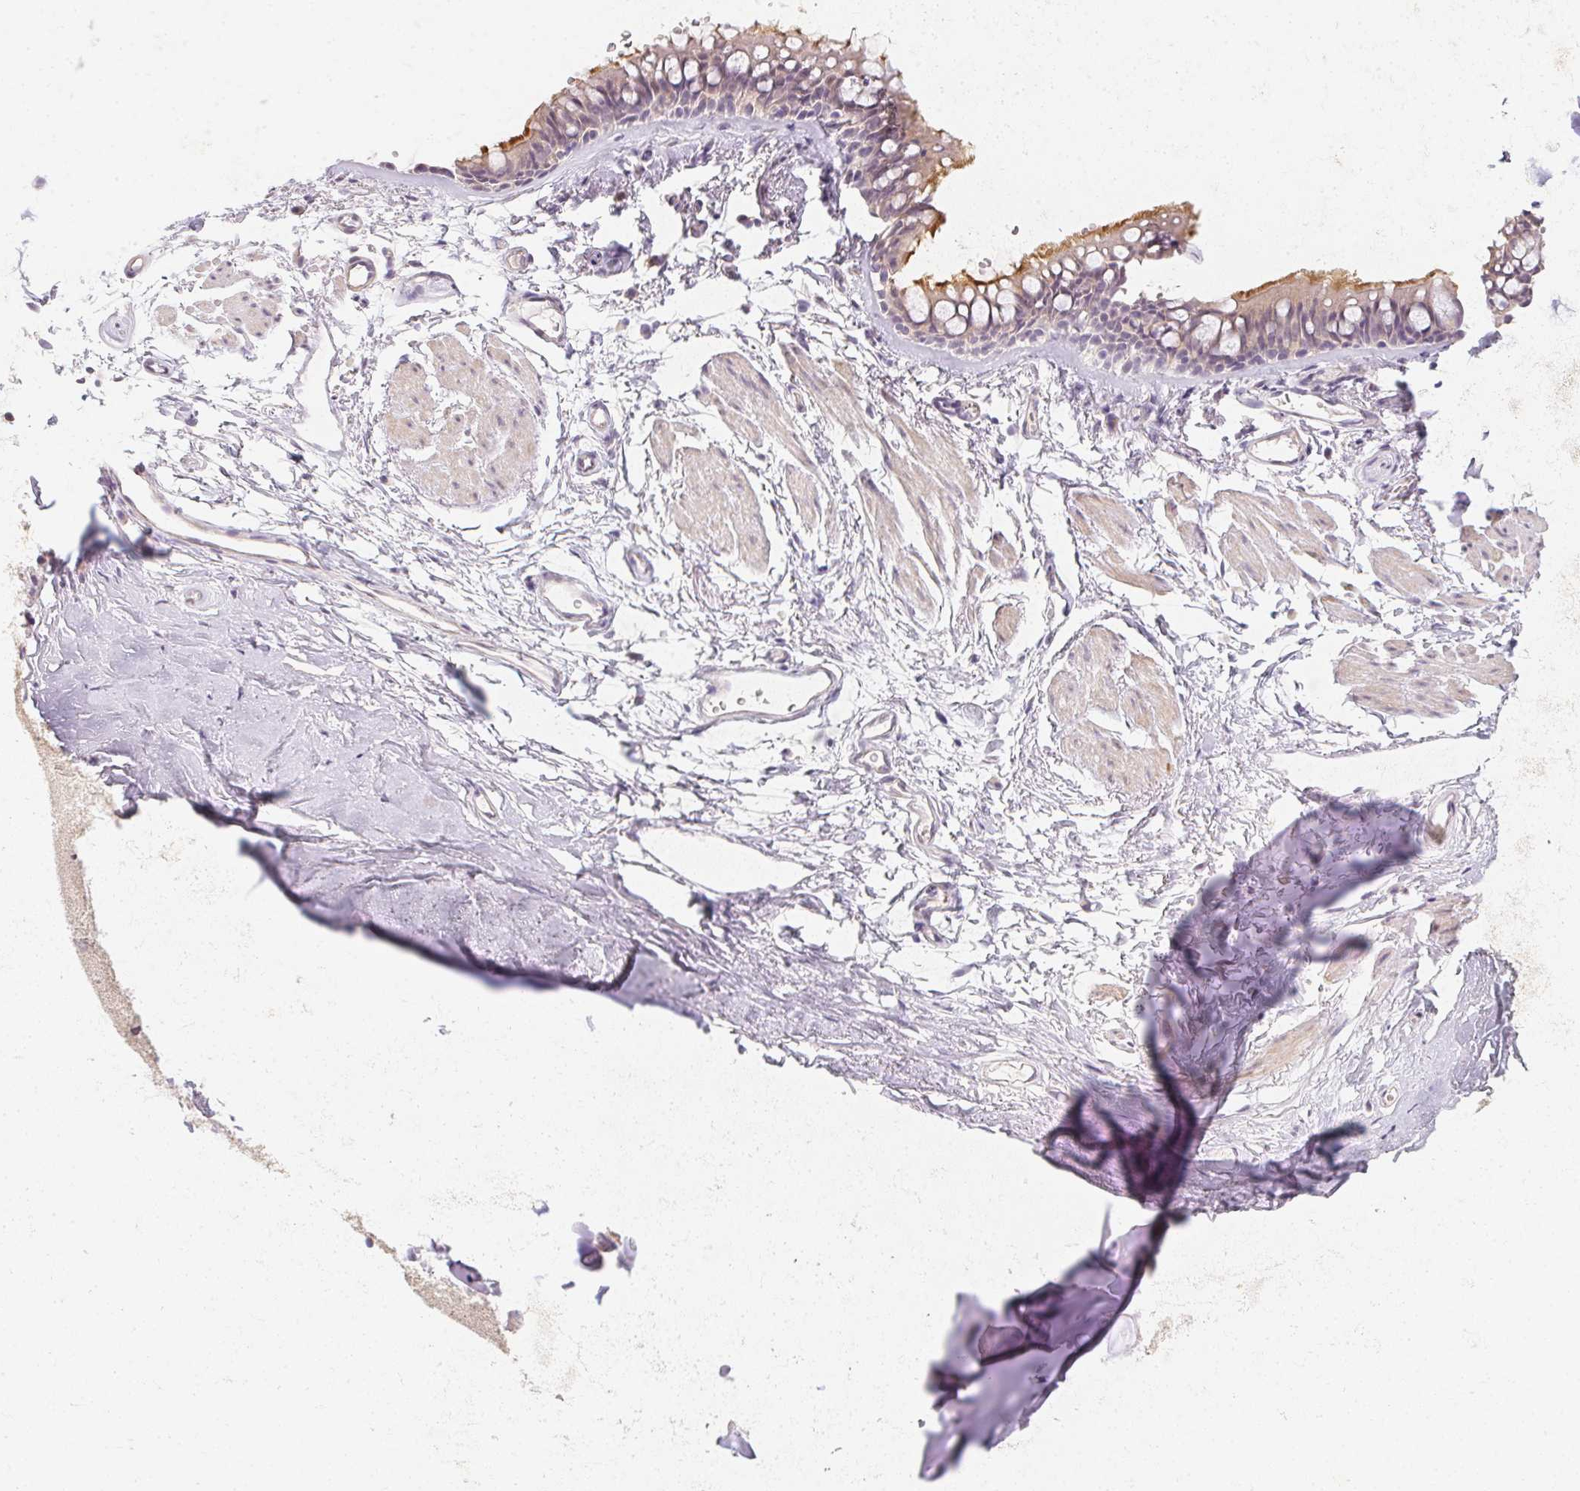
{"staining": {"intensity": "negative", "quantity": "none", "location": "none"}, "tissue": "adipose tissue", "cell_type": "Adipocytes", "image_type": "normal", "snomed": [{"axis": "morphology", "description": "Normal tissue, NOS"}, {"axis": "topography", "description": "Cartilage tissue"}, {"axis": "topography", "description": "Bronchus"}], "caption": "High magnification brightfield microscopy of benign adipose tissue stained with DAB (brown) and counterstained with hematoxylin (blue): adipocytes show no significant staining. (IHC, brightfield microscopy, high magnification).", "gene": "ZBBX", "patient": {"sex": "female", "age": 79}}